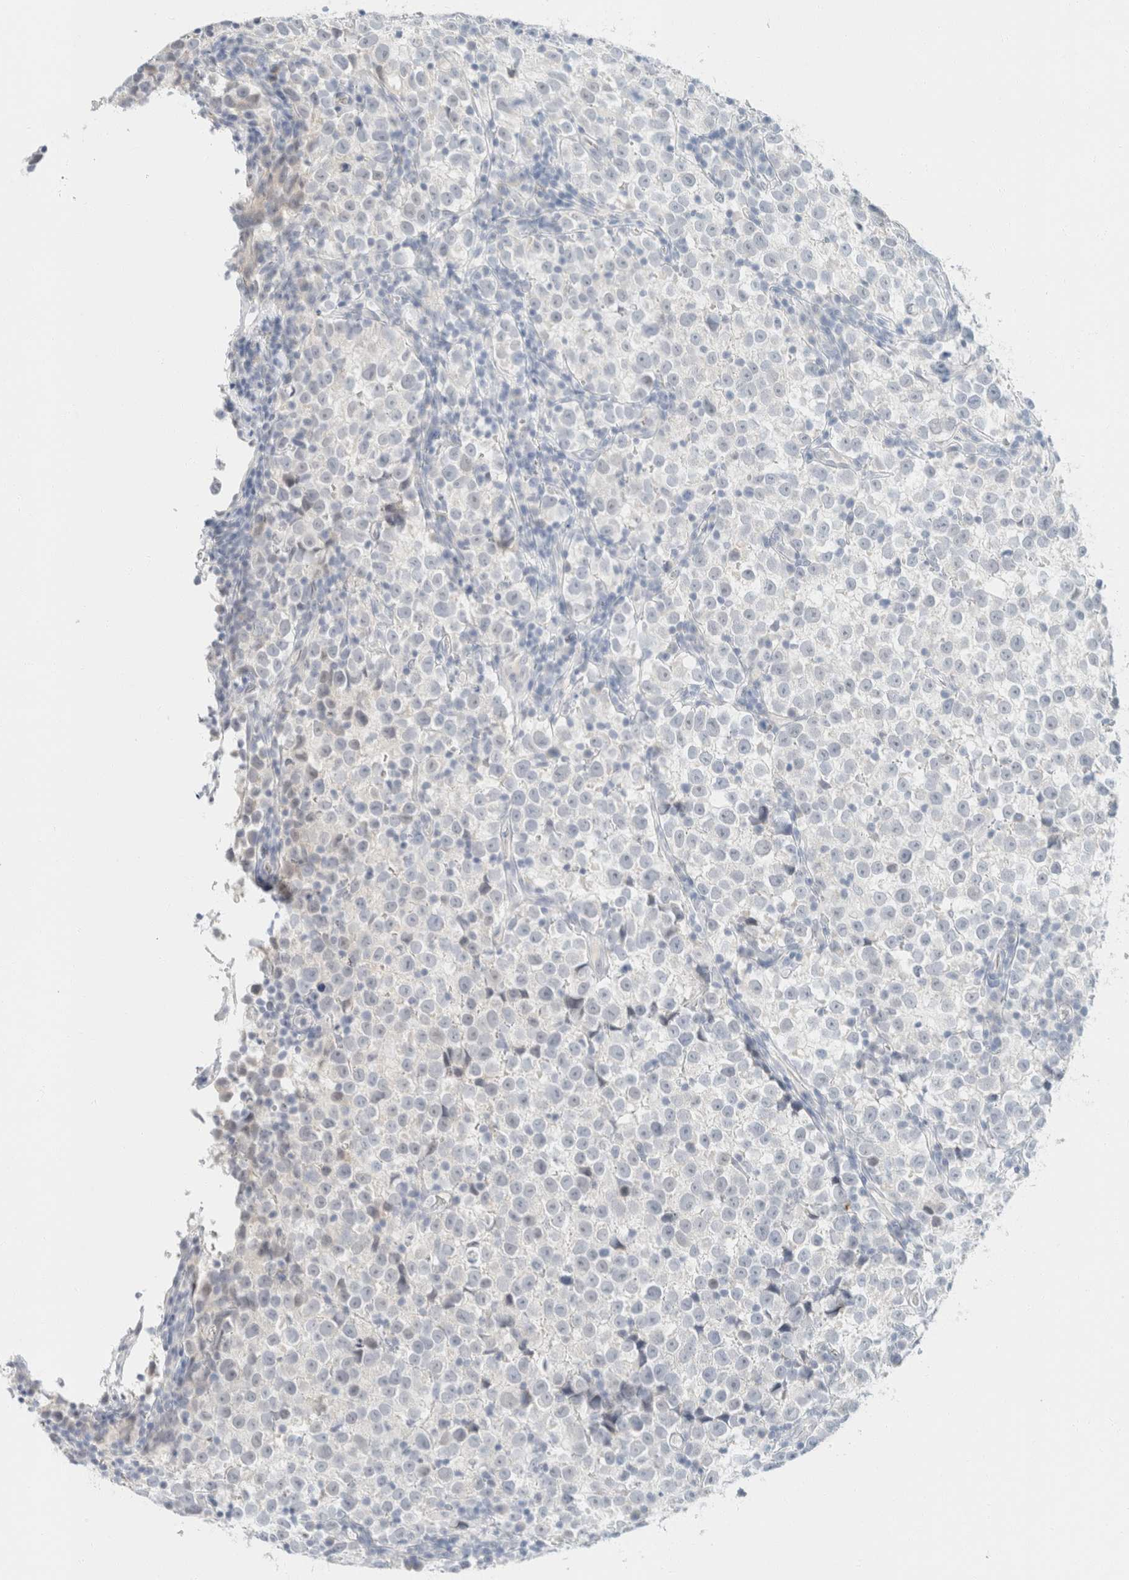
{"staining": {"intensity": "negative", "quantity": "none", "location": "none"}, "tissue": "testis cancer", "cell_type": "Tumor cells", "image_type": "cancer", "snomed": [{"axis": "morphology", "description": "Normal tissue, NOS"}, {"axis": "morphology", "description": "Seminoma, NOS"}, {"axis": "topography", "description": "Testis"}], "caption": "The histopathology image displays no significant expression in tumor cells of testis cancer (seminoma). (DAB (3,3'-diaminobenzidine) immunohistochemistry (IHC) with hematoxylin counter stain).", "gene": "KRT20", "patient": {"sex": "male", "age": 43}}